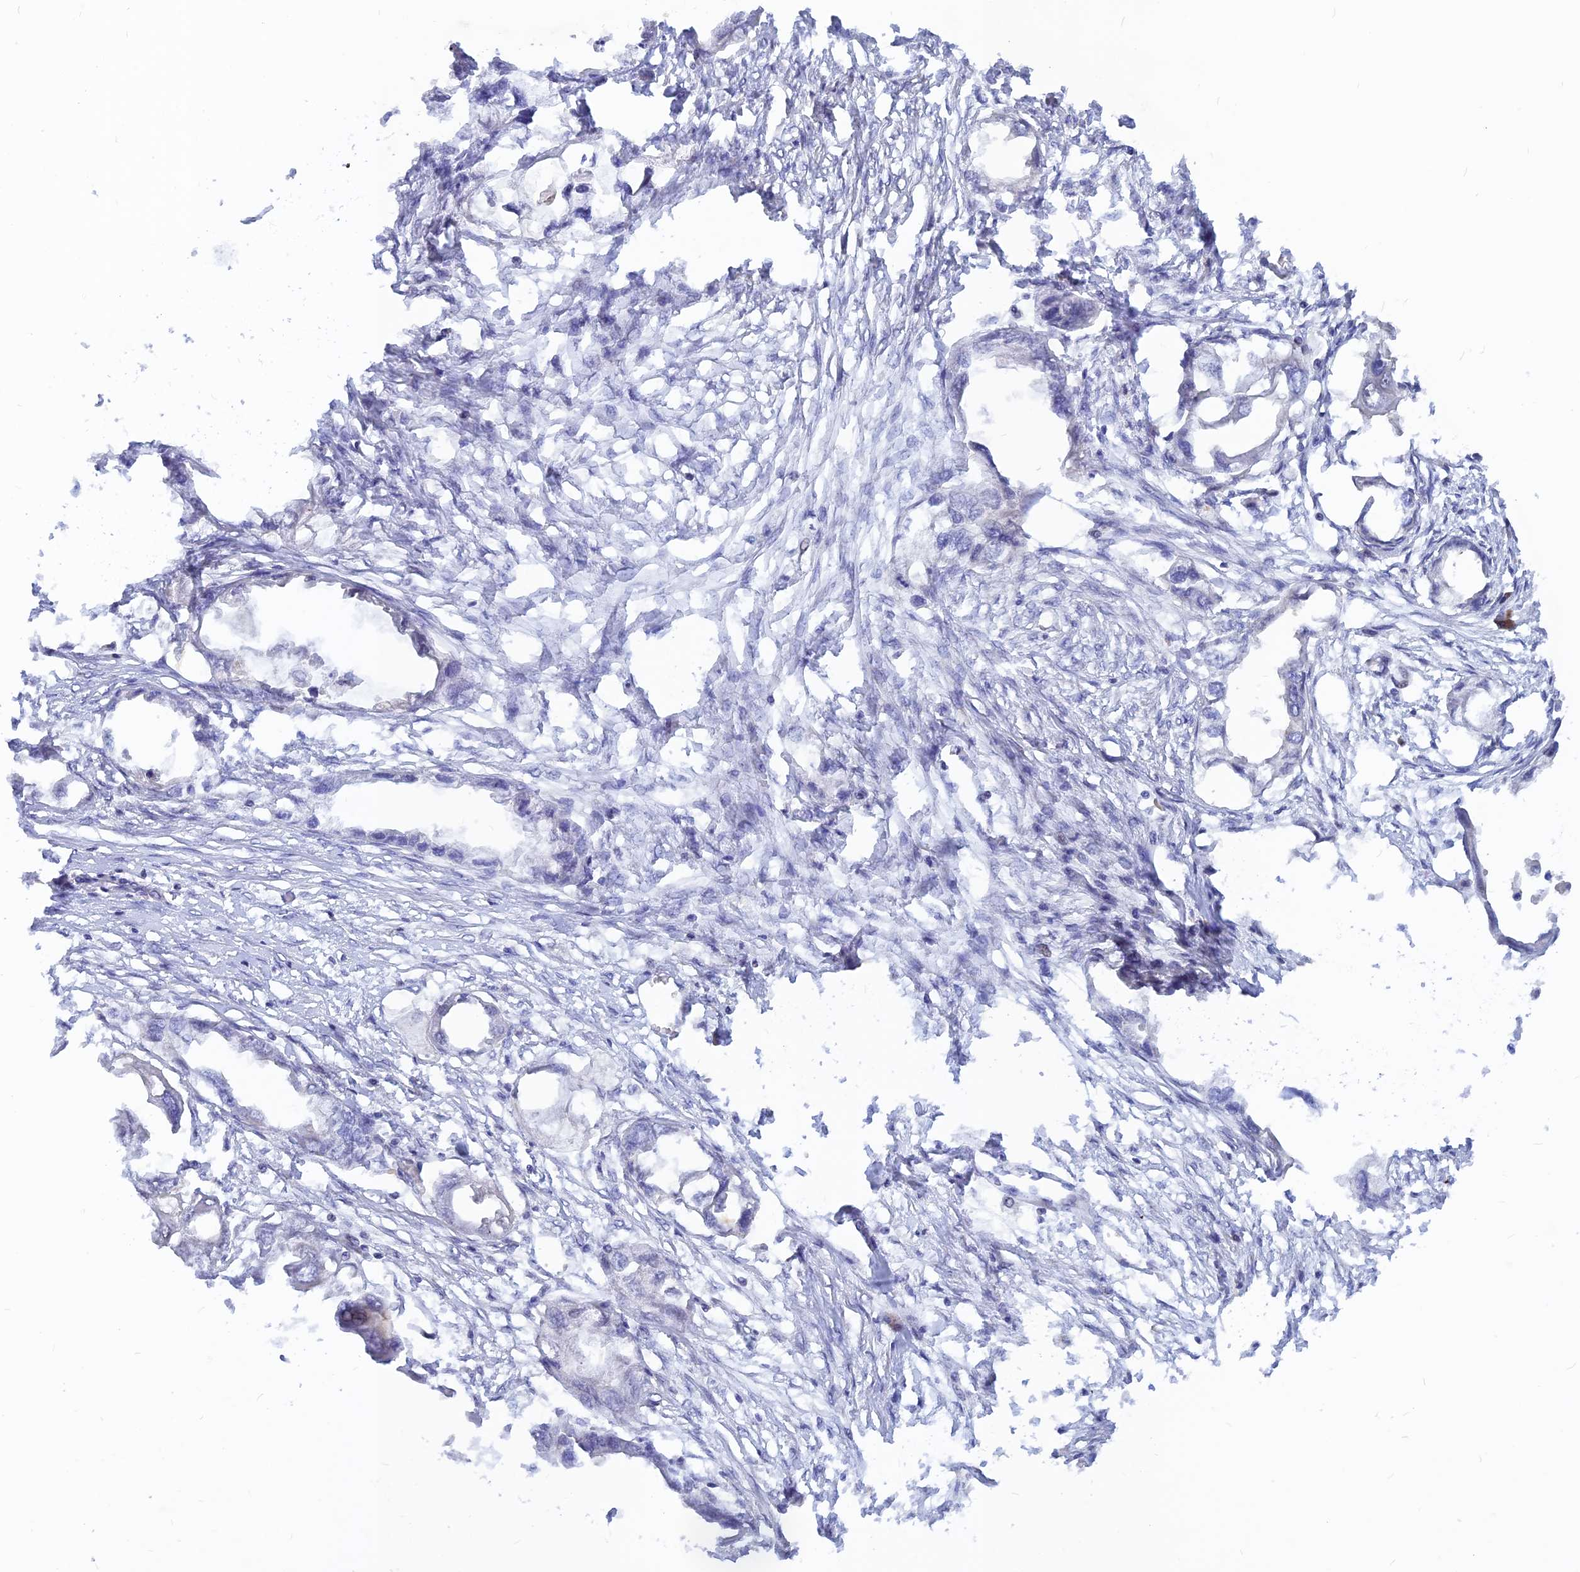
{"staining": {"intensity": "negative", "quantity": "none", "location": "none"}, "tissue": "endometrial cancer", "cell_type": "Tumor cells", "image_type": "cancer", "snomed": [{"axis": "morphology", "description": "Adenocarcinoma, NOS"}, {"axis": "morphology", "description": "Adenocarcinoma, metastatic, NOS"}, {"axis": "topography", "description": "Adipose tissue"}, {"axis": "topography", "description": "Endometrium"}], "caption": "This is an immunohistochemistry image of human endometrial cancer (adenocarcinoma). There is no positivity in tumor cells.", "gene": "DNAJC16", "patient": {"sex": "female", "age": 67}}